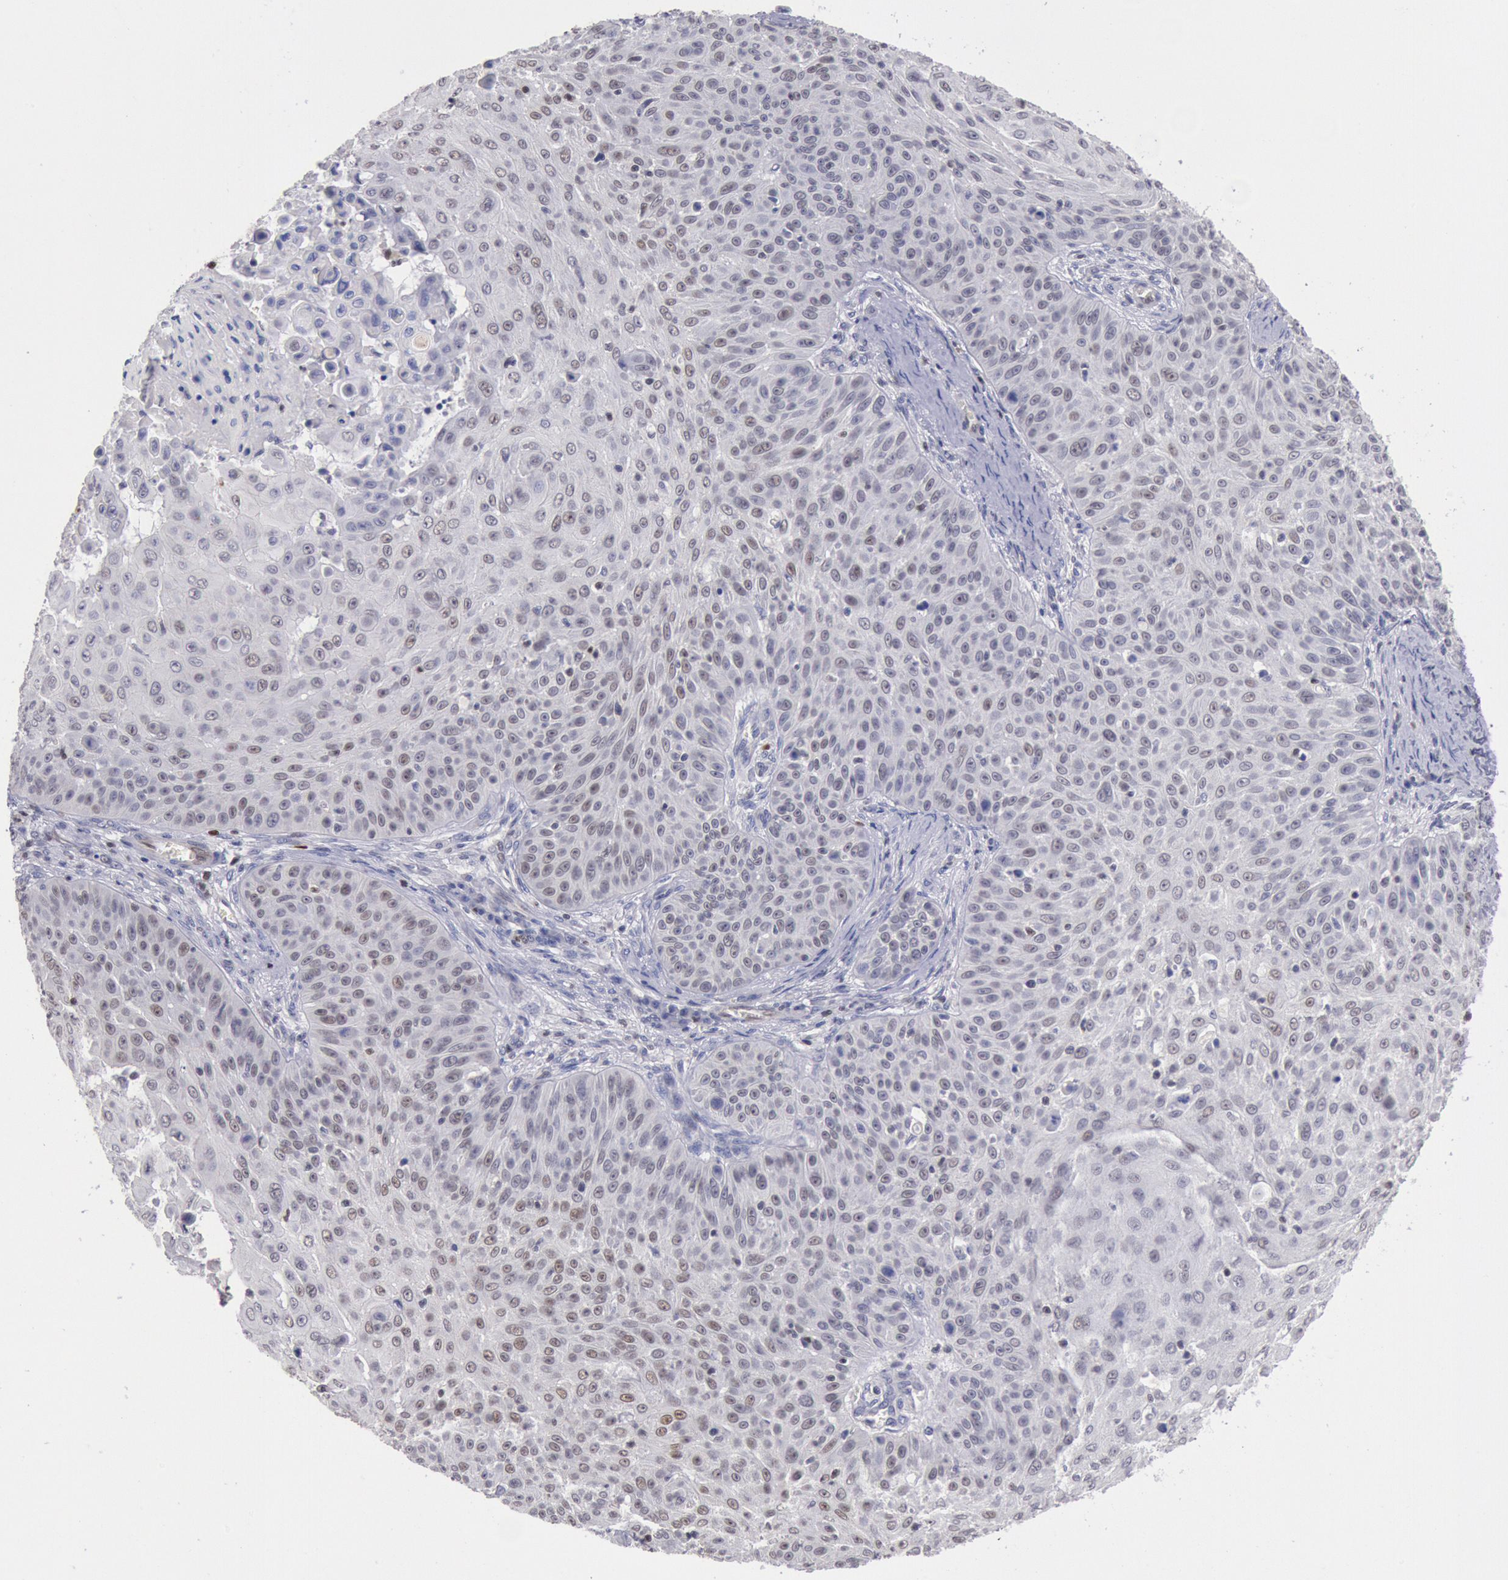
{"staining": {"intensity": "negative", "quantity": "none", "location": "none"}, "tissue": "skin cancer", "cell_type": "Tumor cells", "image_type": "cancer", "snomed": [{"axis": "morphology", "description": "Squamous cell carcinoma, NOS"}, {"axis": "topography", "description": "Skin"}], "caption": "High power microscopy micrograph of an immunohistochemistry (IHC) histopathology image of squamous cell carcinoma (skin), revealing no significant expression in tumor cells.", "gene": "RPS6KA5", "patient": {"sex": "male", "age": 82}}